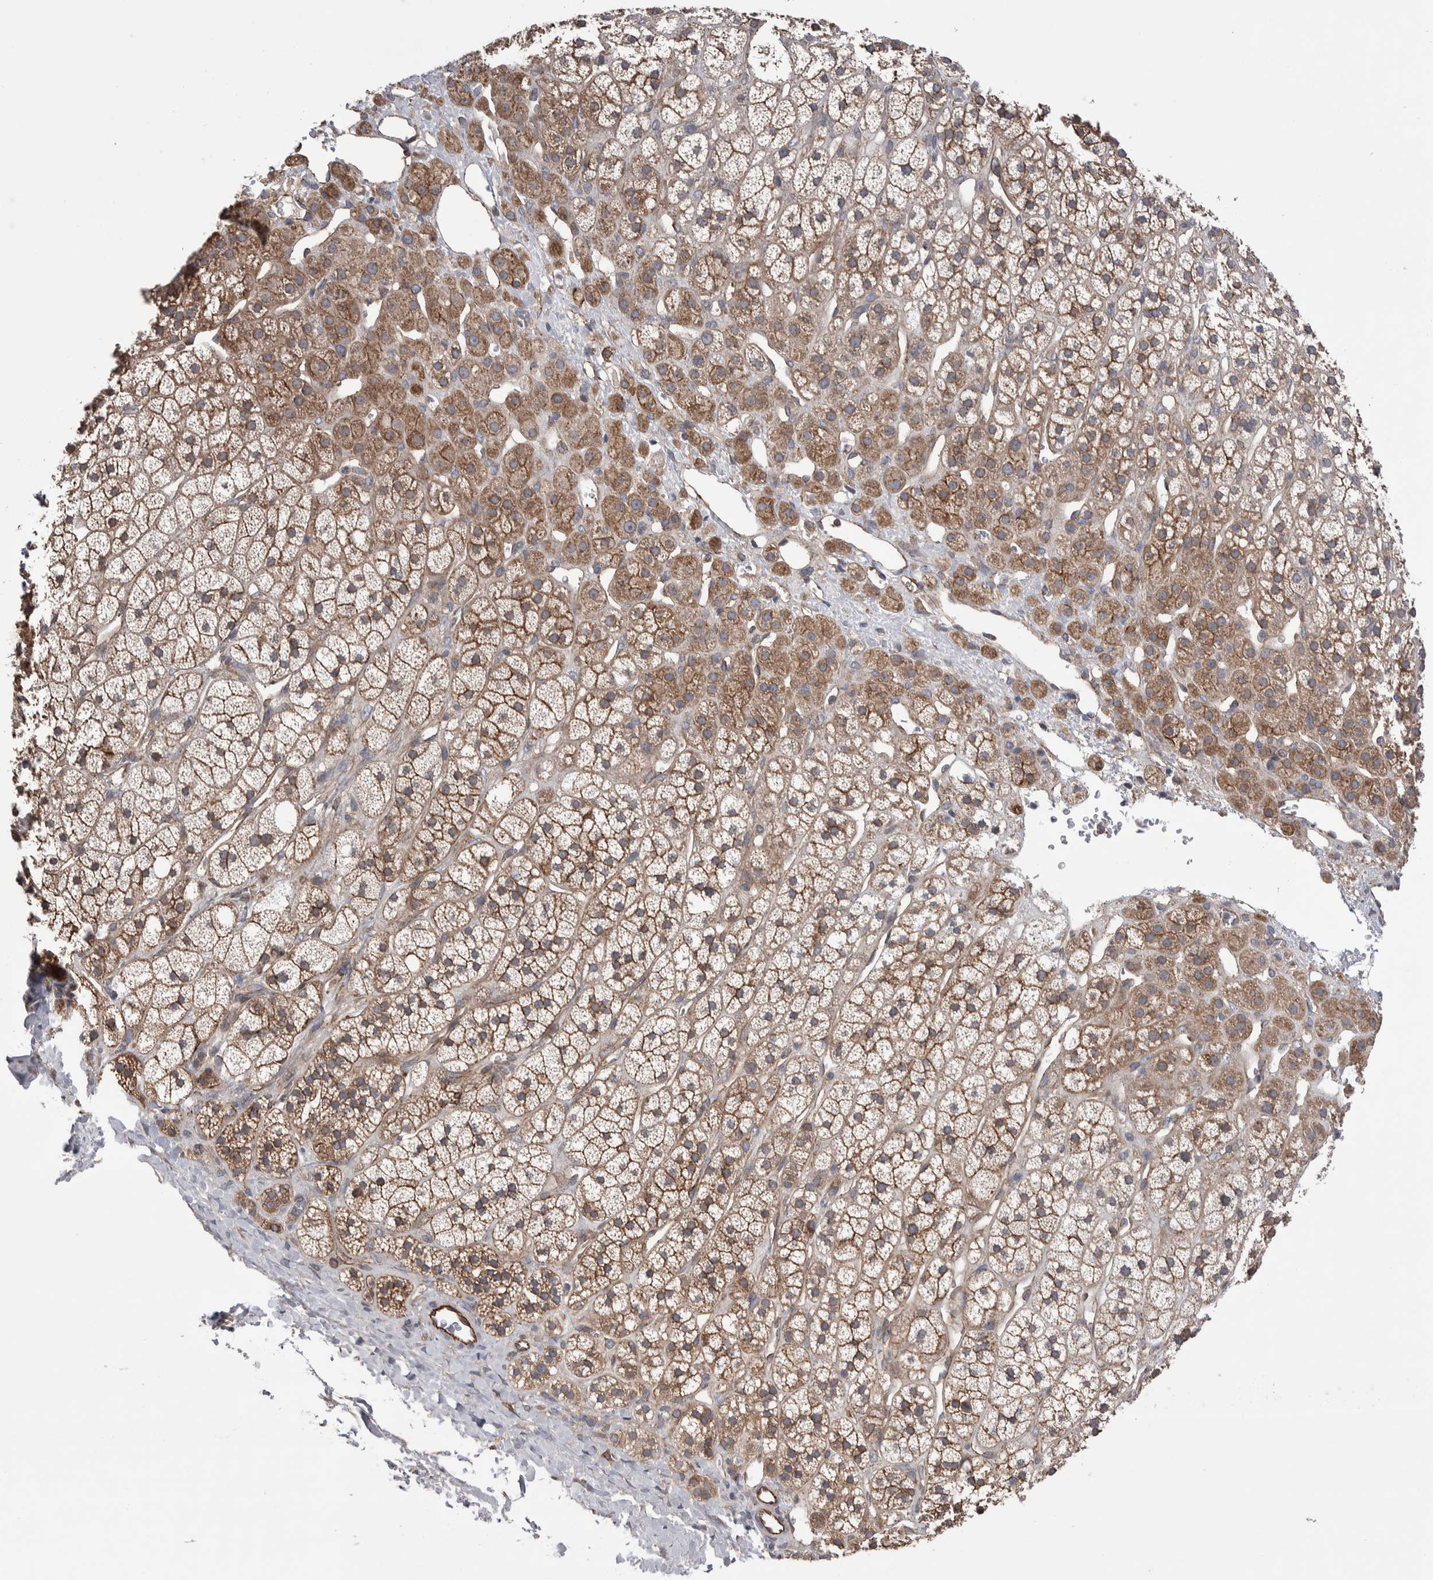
{"staining": {"intensity": "moderate", "quantity": ">75%", "location": "cytoplasmic/membranous"}, "tissue": "adrenal gland", "cell_type": "Glandular cells", "image_type": "normal", "snomed": [{"axis": "morphology", "description": "Normal tissue, NOS"}, {"axis": "topography", "description": "Adrenal gland"}], "caption": "Adrenal gland stained with DAB immunohistochemistry demonstrates medium levels of moderate cytoplasmic/membranous staining in approximately >75% of glandular cells.", "gene": "LIMA1", "patient": {"sex": "male", "age": 56}}